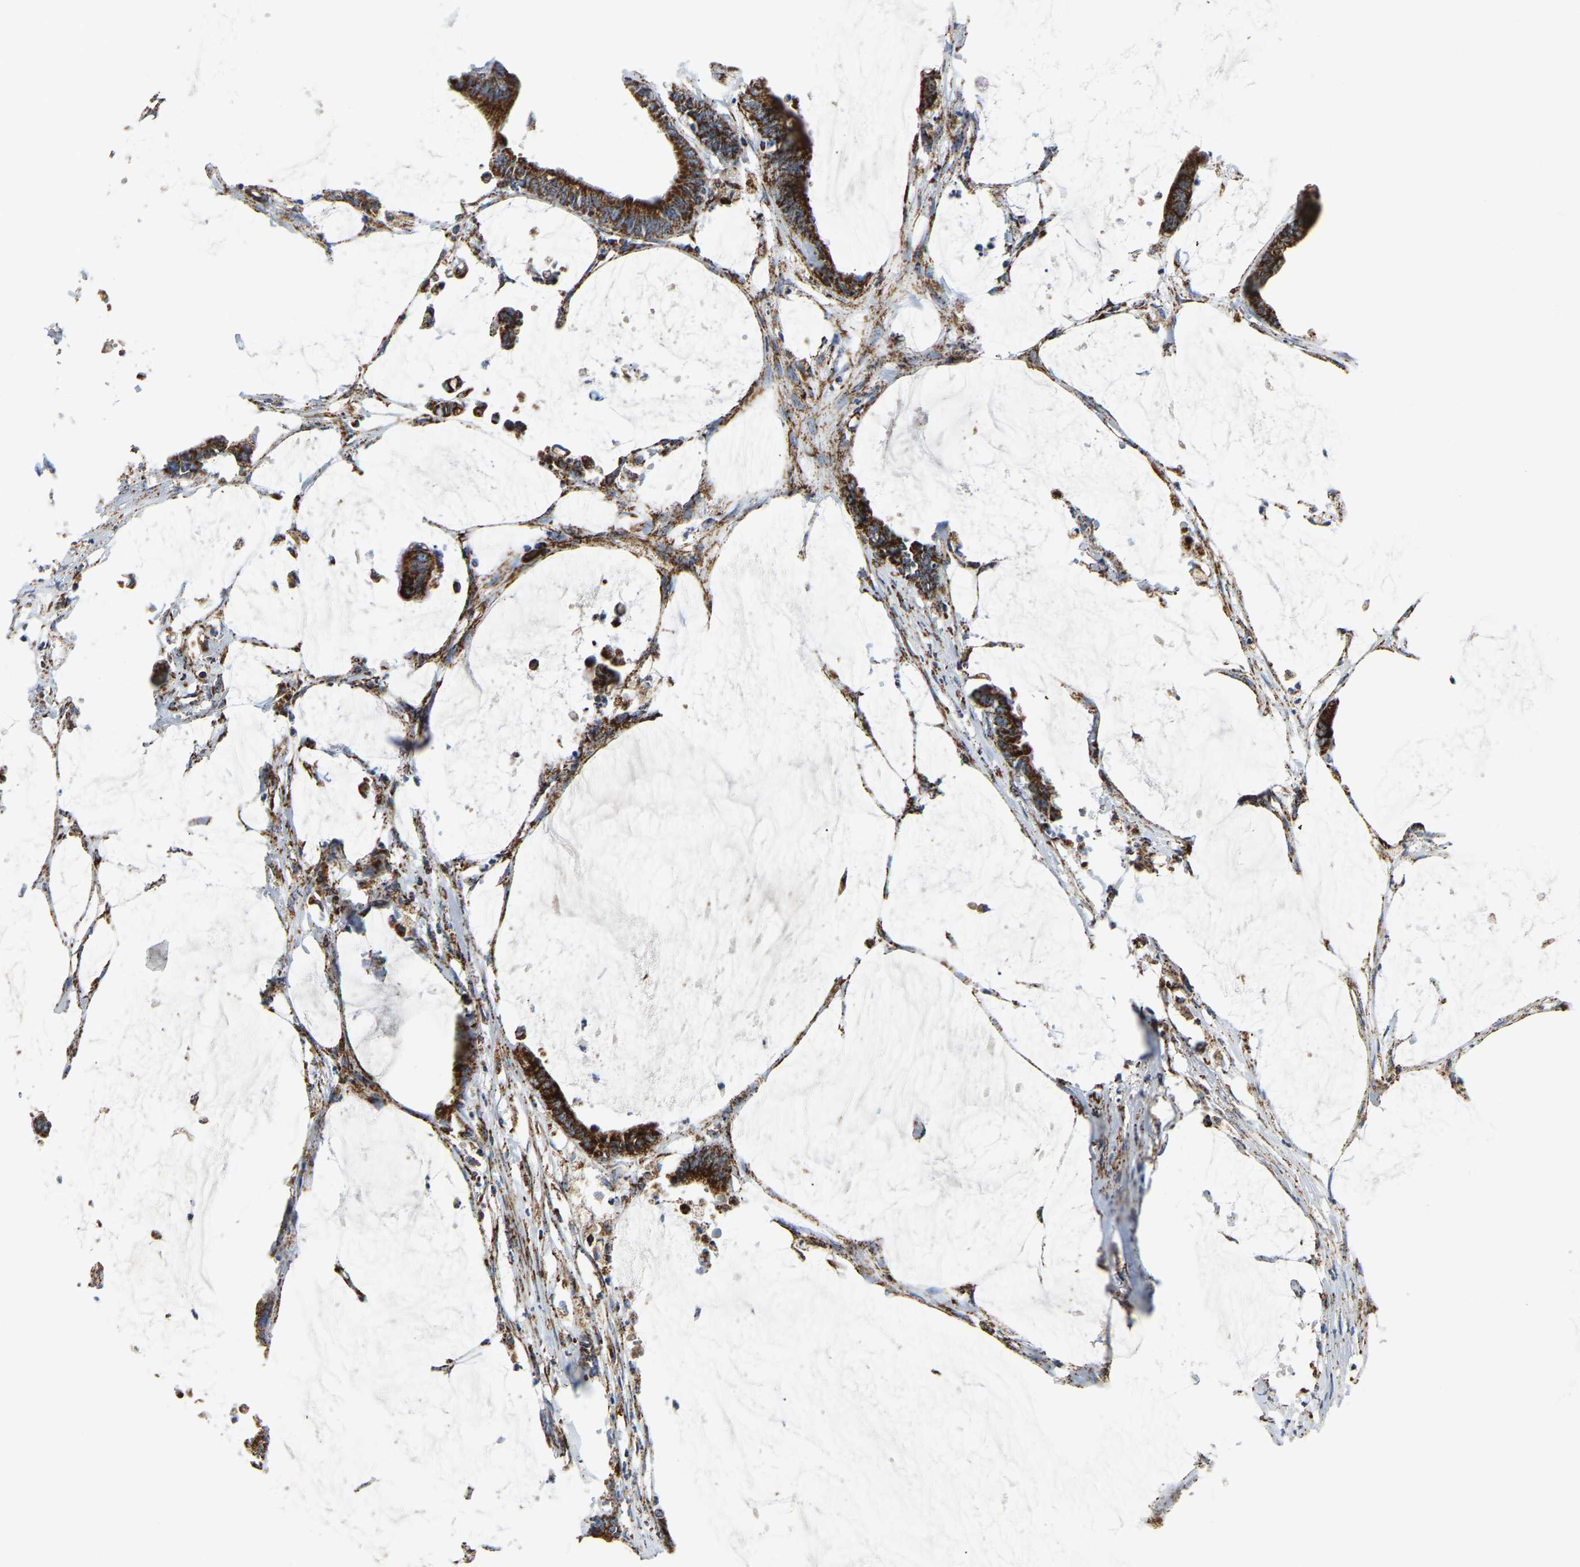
{"staining": {"intensity": "strong", "quantity": ">75%", "location": "cytoplasmic/membranous"}, "tissue": "colorectal cancer", "cell_type": "Tumor cells", "image_type": "cancer", "snomed": [{"axis": "morphology", "description": "Adenocarcinoma, NOS"}, {"axis": "topography", "description": "Rectum"}], "caption": "Human colorectal adenocarcinoma stained with a brown dye displays strong cytoplasmic/membranous positive staining in about >75% of tumor cells.", "gene": "SFXN1", "patient": {"sex": "female", "age": 66}}